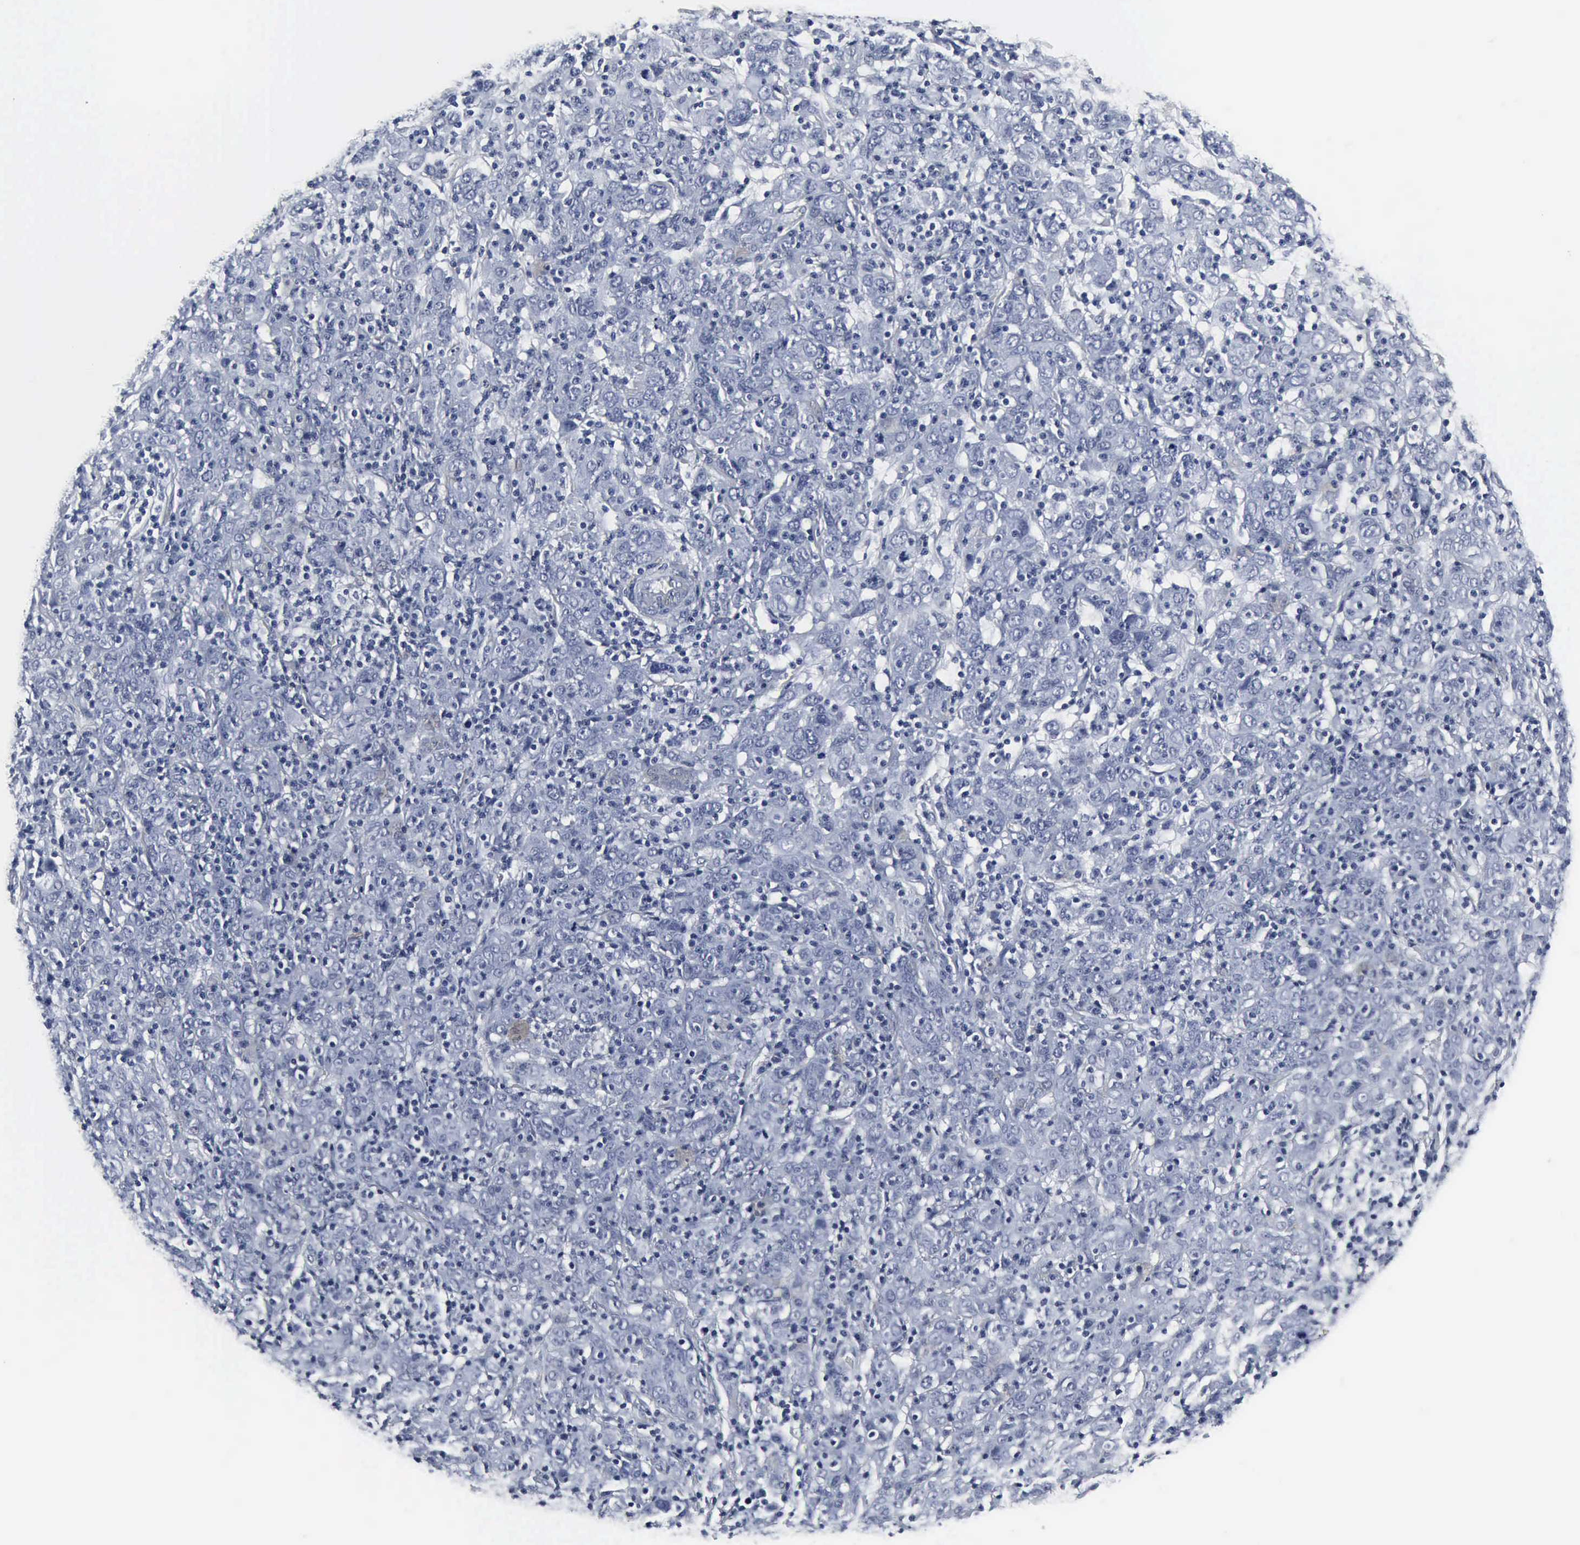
{"staining": {"intensity": "negative", "quantity": "none", "location": "none"}, "tissue": "cervical cancer", "cell_type": "Tumor cells", "image_type": "cancer", "snomed": [{"axis": "morphology", "description": "Normal tissue, NOS"}, {"axis": "morphology", "description": "Squamous cell carcinoma, NOS"}, {"axis": "topography", "description": "Cervix"}], "caption": "High power microscopy micrograph of an immunohistochemistry (IHC) photomicrograph of cervical cancer, revealing no significant expression in tumor cells. Nuclei are stained in blue.", "gene": "SNAP25", "patient": {"sex": "female", "age": 67}}